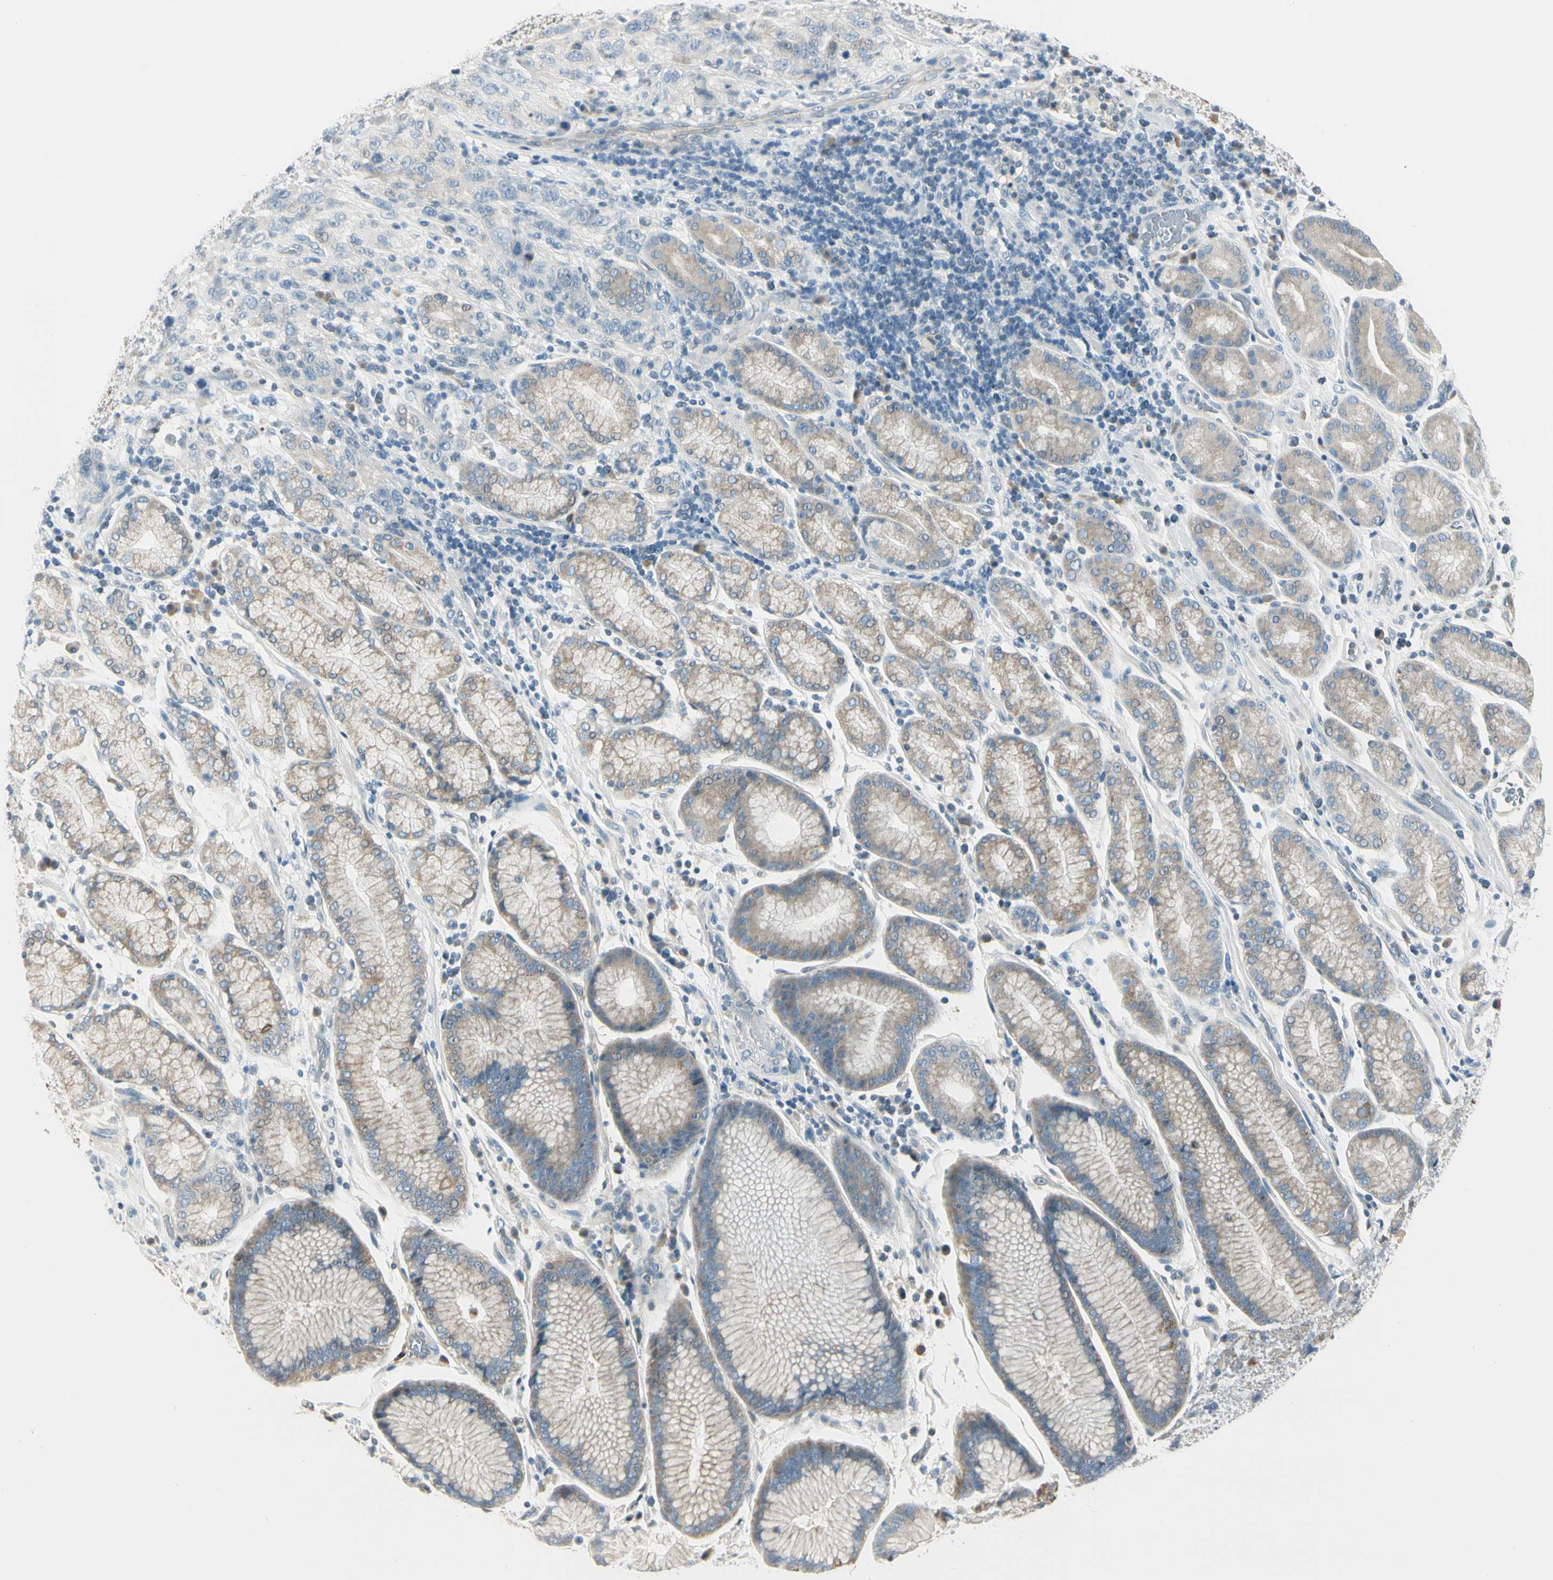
{"staining": {"intensity": "negative", "quantity": "none", "location": "none"}, "tissue": "stomach cancer", "cell_type": "Tumor cells", "image_type": "cancer", "snomed": [{"axis": "morphology", "description": "Normal tissue, NOS"}, {"axis": "morphology", "description": "Adenocarcinoma, NOS"}, {"axis": "topography", "description": "Stomach"}], "caption": "Tumor cells show no significant protein staining in adenocarcinoma (stomach).", "gene": "SLC6A15", "patient": {"sex": "male", "age": 48}}